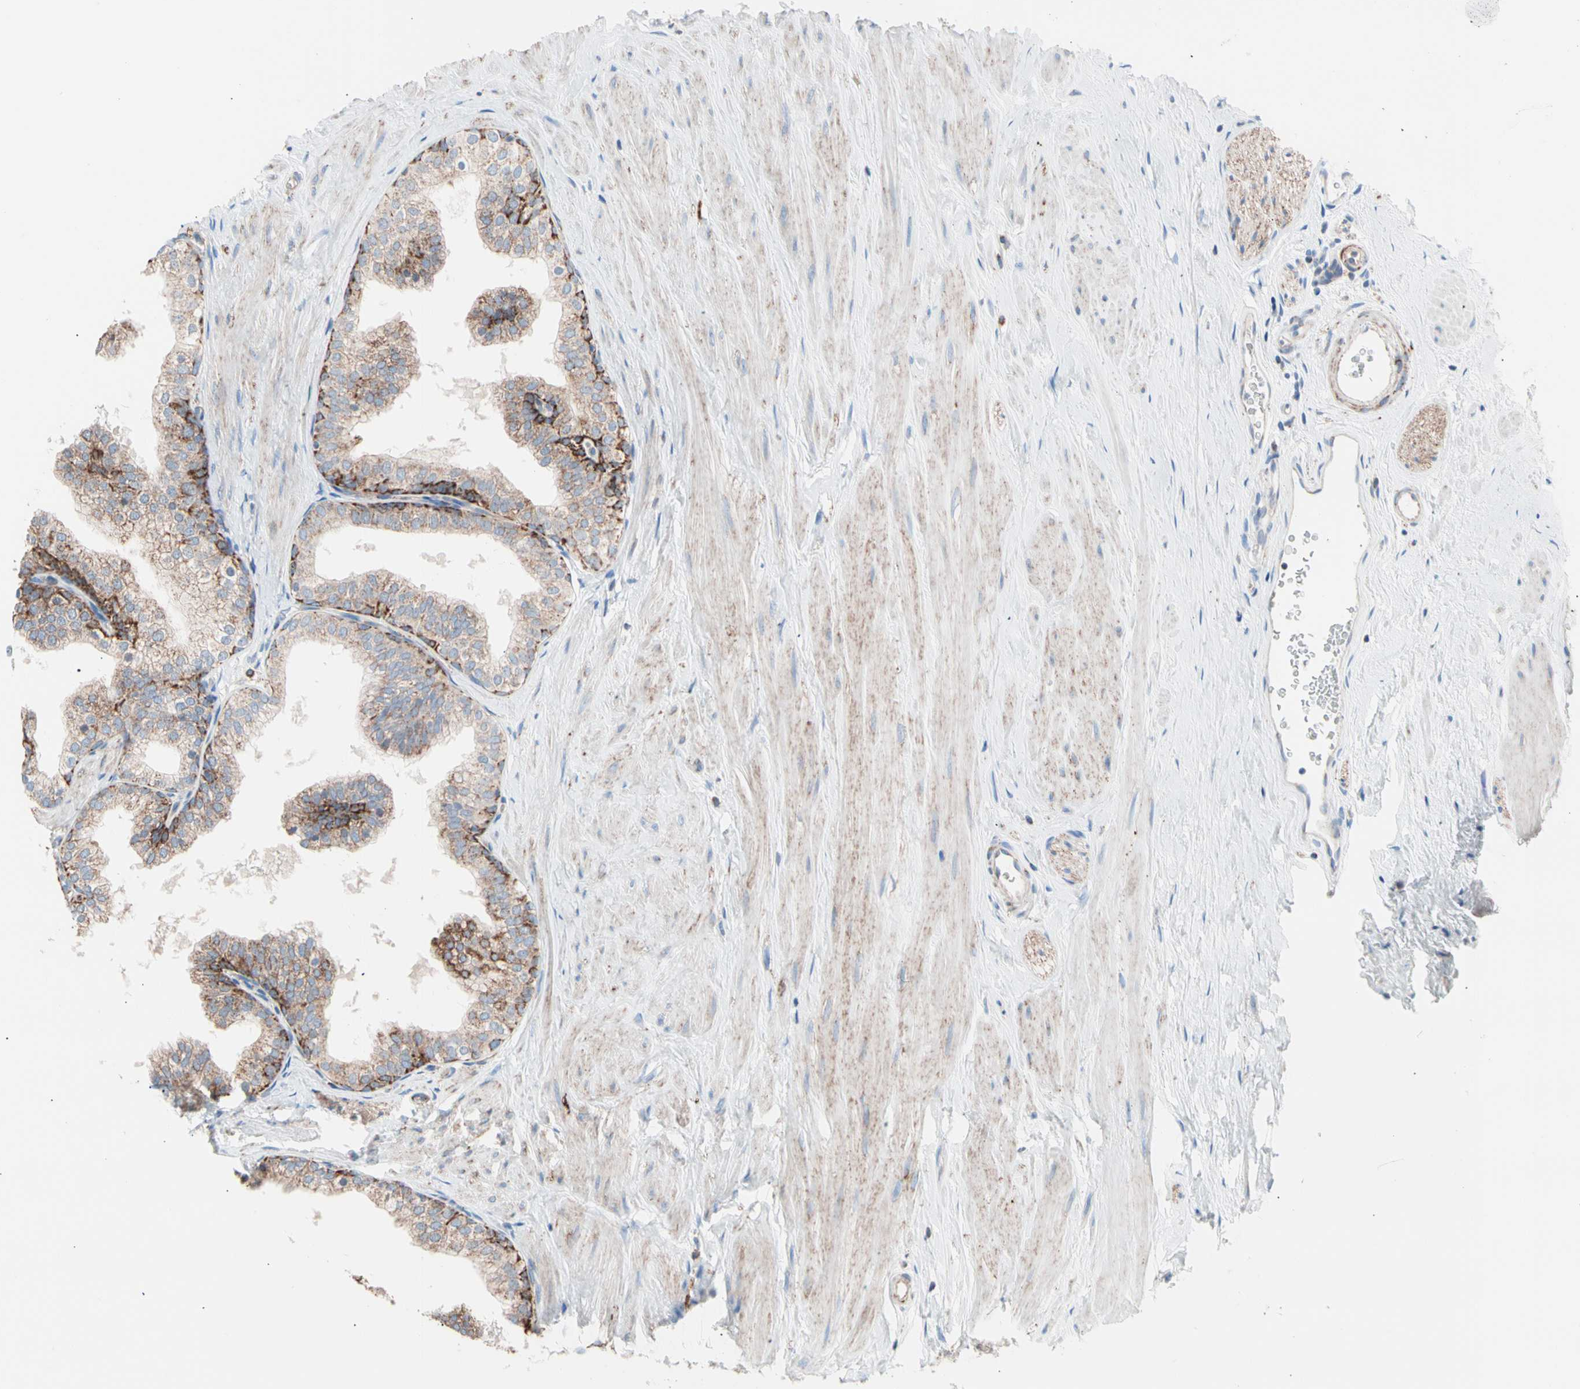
{"staining": {"intensity": "strong", "quantity": "<25%", "location": "cytoplasmic/membranous"}, "tissue": "prostate", "cell_type": "Glandular cells", "image_type": "normal", "snomed": [{"axis": "morphology", "description": "Normal tissue, NOS"}, {"axis": "topography", "description": "Prostate"}], "caption": "Glandular cells show medium levels of strong cytoplasmic/membranous staining in approximately <25% of cells in unremarkable prostate.", "gene": "HK1", "patient": {"sex": "male", "age": 60}}